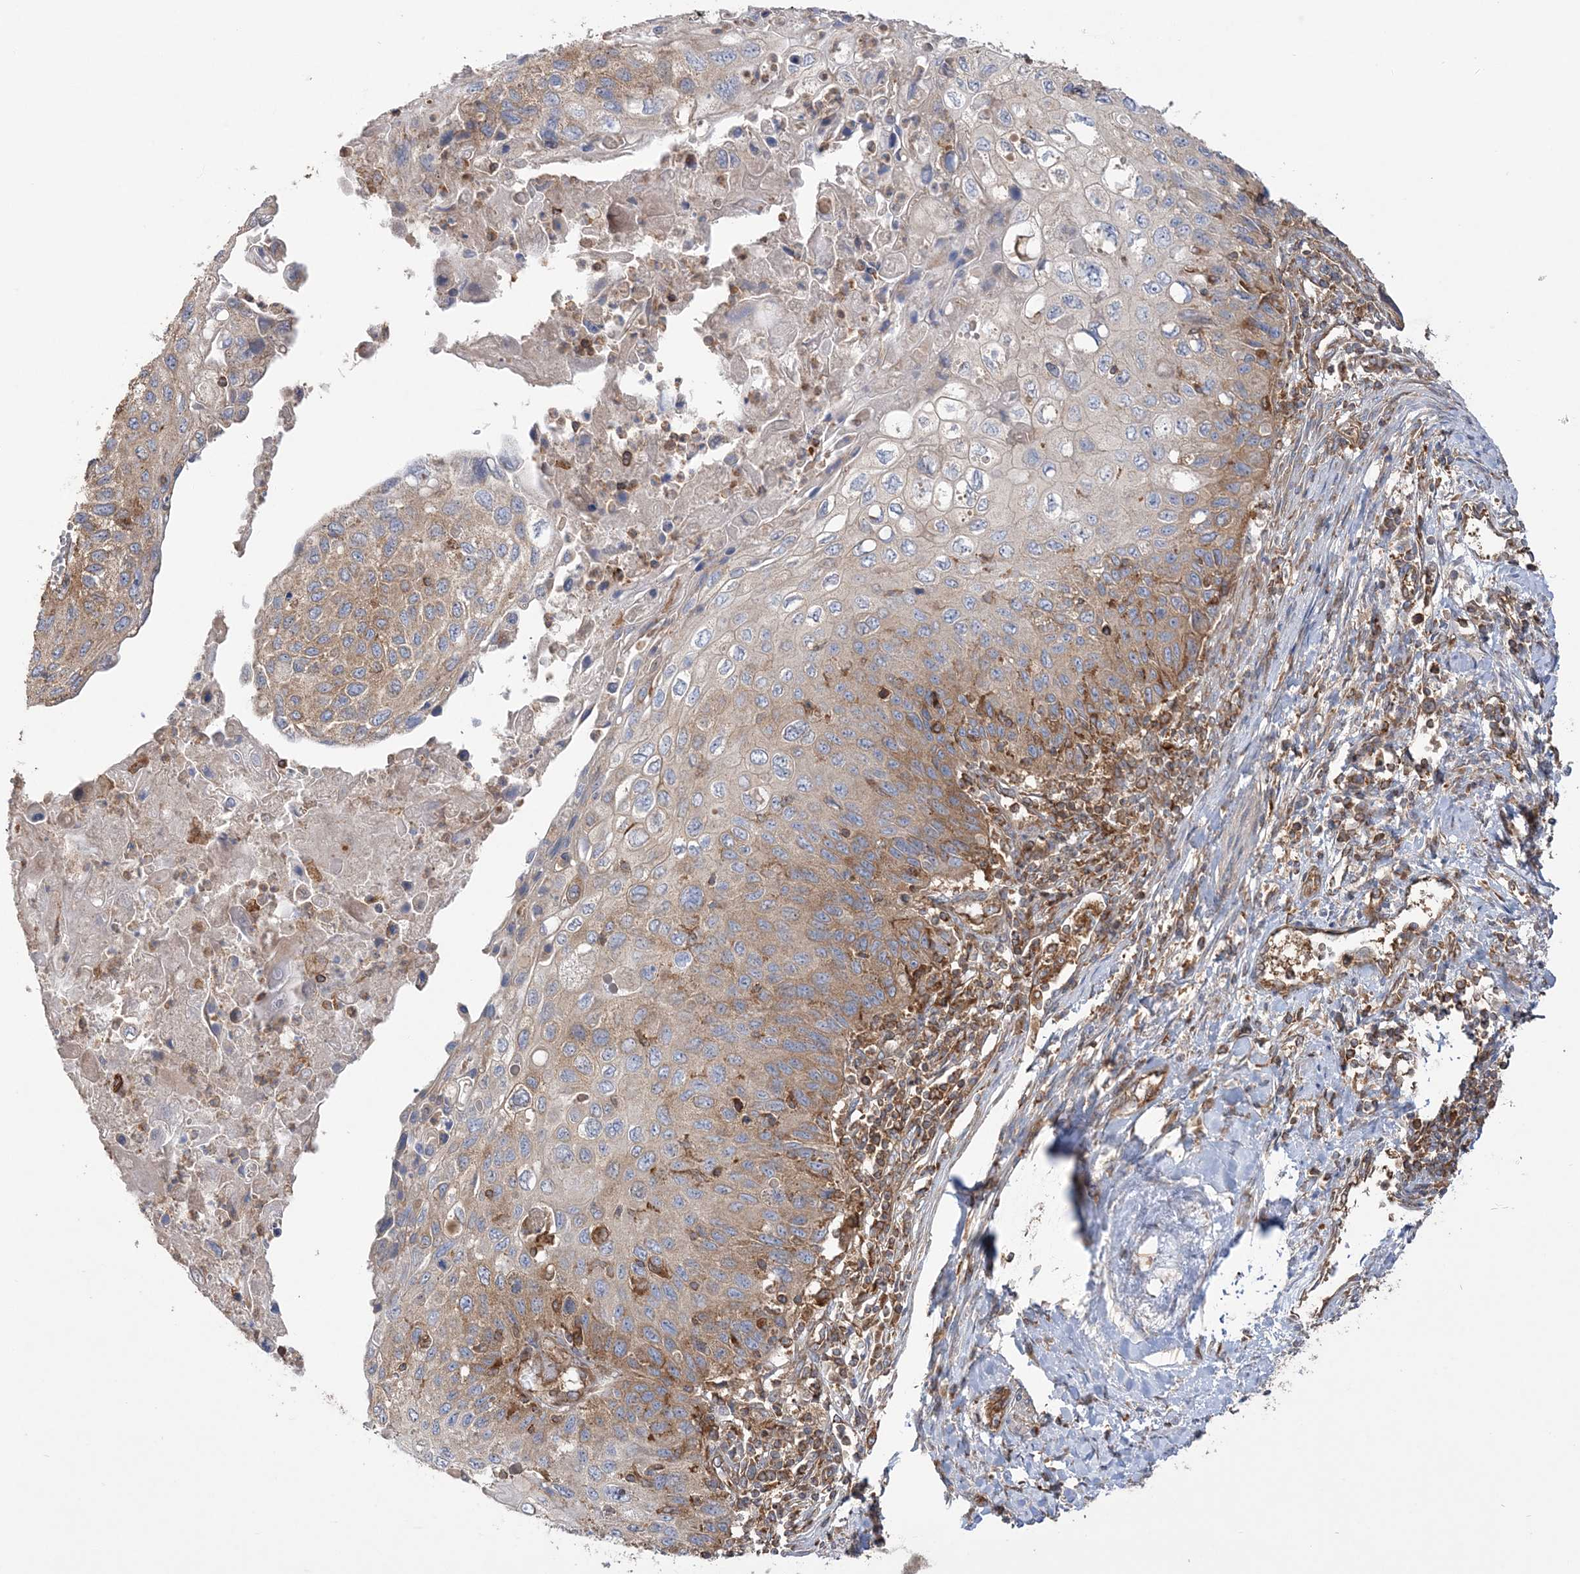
{"staining": {"intensity": "weak", "quantity": "25%-75%", "location": "cytoplasmic/membranous"}, "tissue": "cervical cancer", "cell_type": "Tumor cells", "image_type": "cancer", "snomed": [{"axis": "morphology", "description": "Squamous cell carcinoma, NOS"}, {"axis": "topography", "description": "Cervix"}], "caption": "The photomicrograph exhibits a brown stain indicating the presence of a protein in the cytoplasmic/membranous of tumor cells in cervical cancer (squamous cell carcinoma).", "gene": "TBC1D5", "patient": {"sex": "female", "age": 70}}